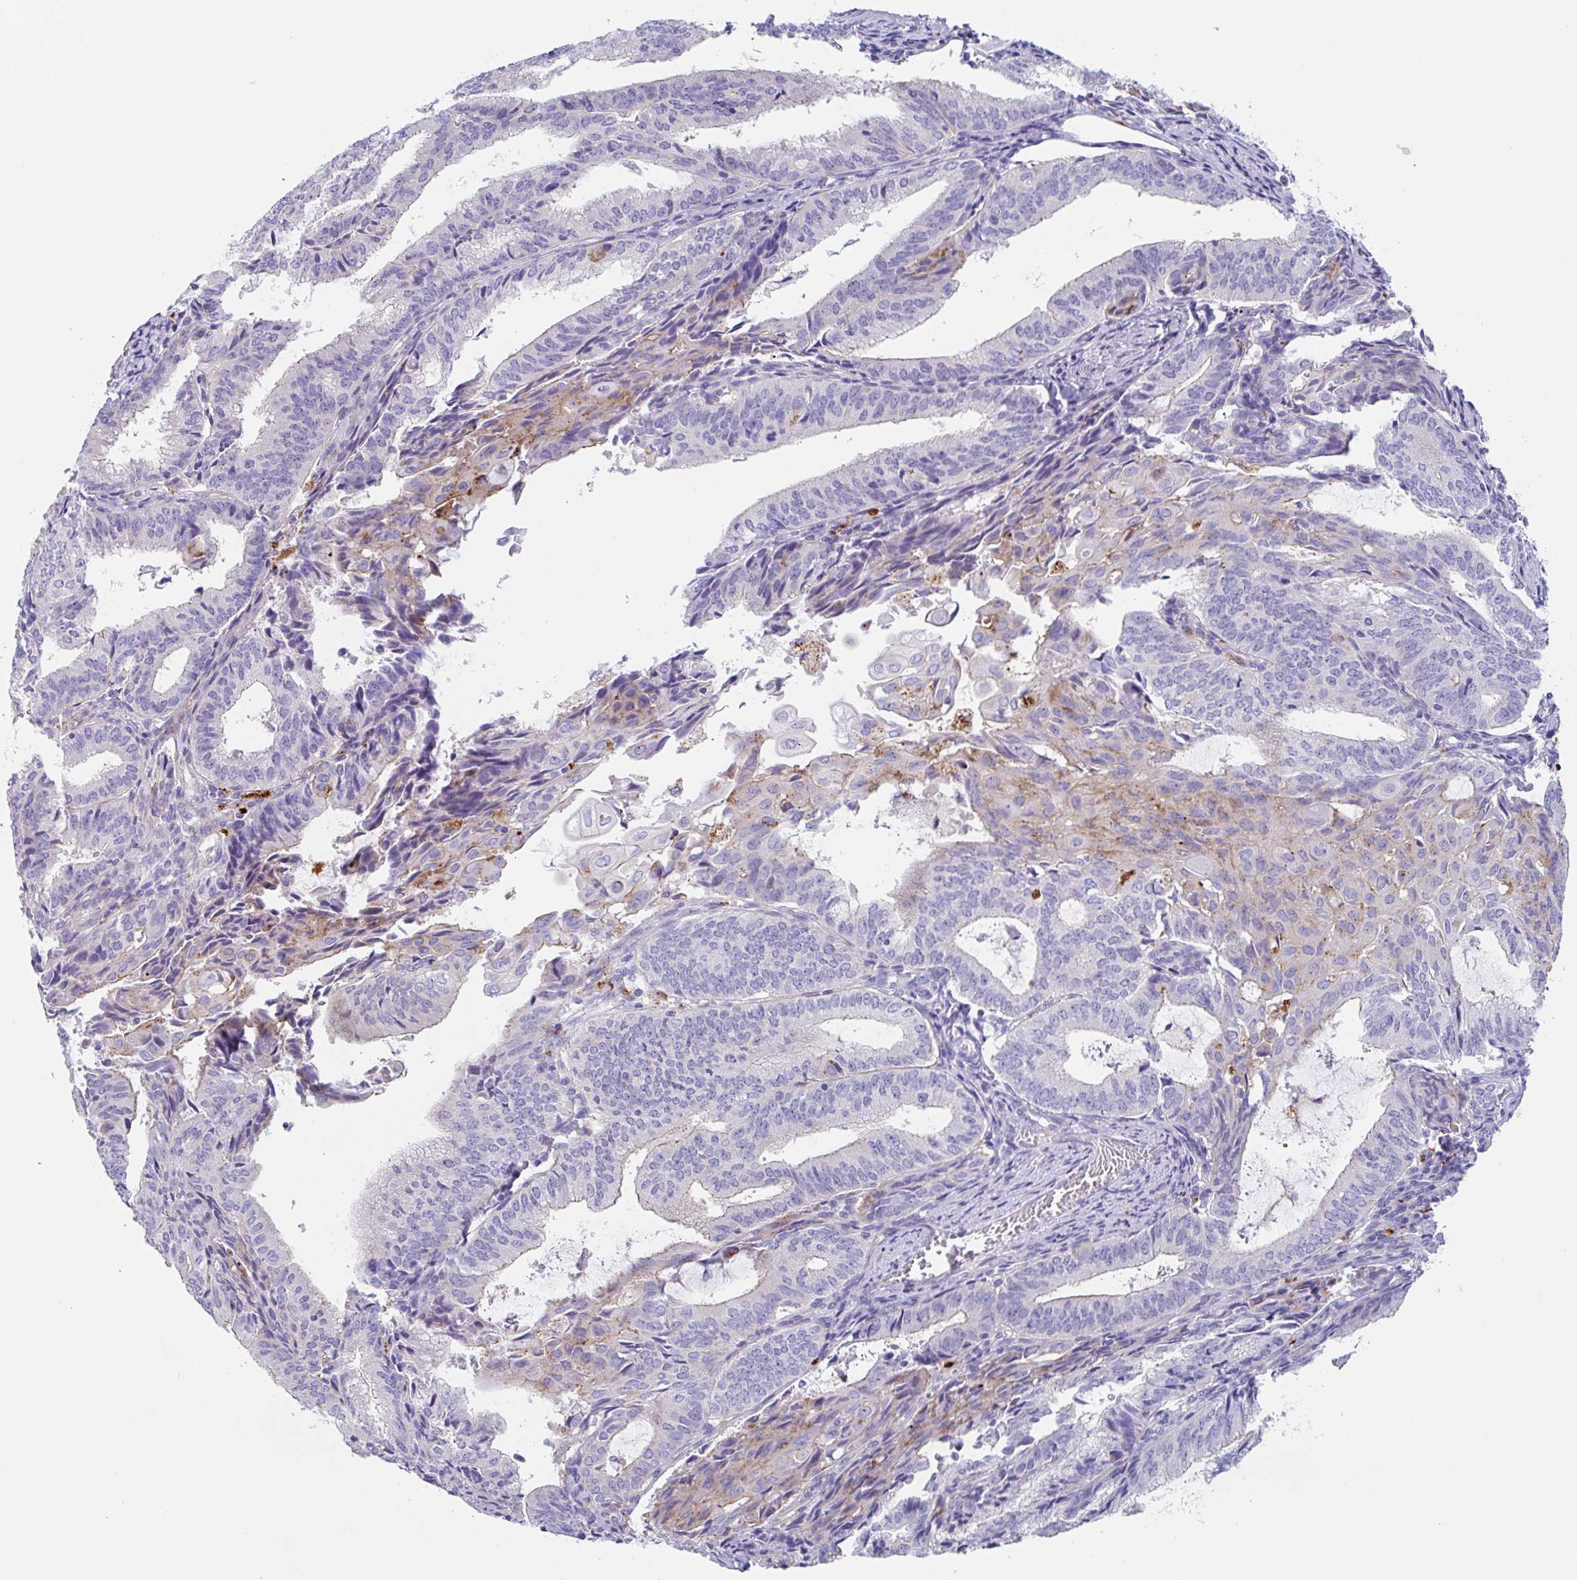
{"staining": {"intensity": "weak", "quantity": "<25%", "location": "cytoplasmic/membranous"}, "tissue": "endometrial cancer", "cell_type": "Tumor cells", "image_type": "cancer", "snomed": [{"axis": "morphology", "description": "Adenocarcinoma, NOS"}, {"axis": "topography", "description": "Endometrium"}], "caption": "Tumor cells show no significant protein expression in endometrial cancer (adenocarcinoma).", "gene": "LENG9", "patient": {"sex": "female", "age": 49}}